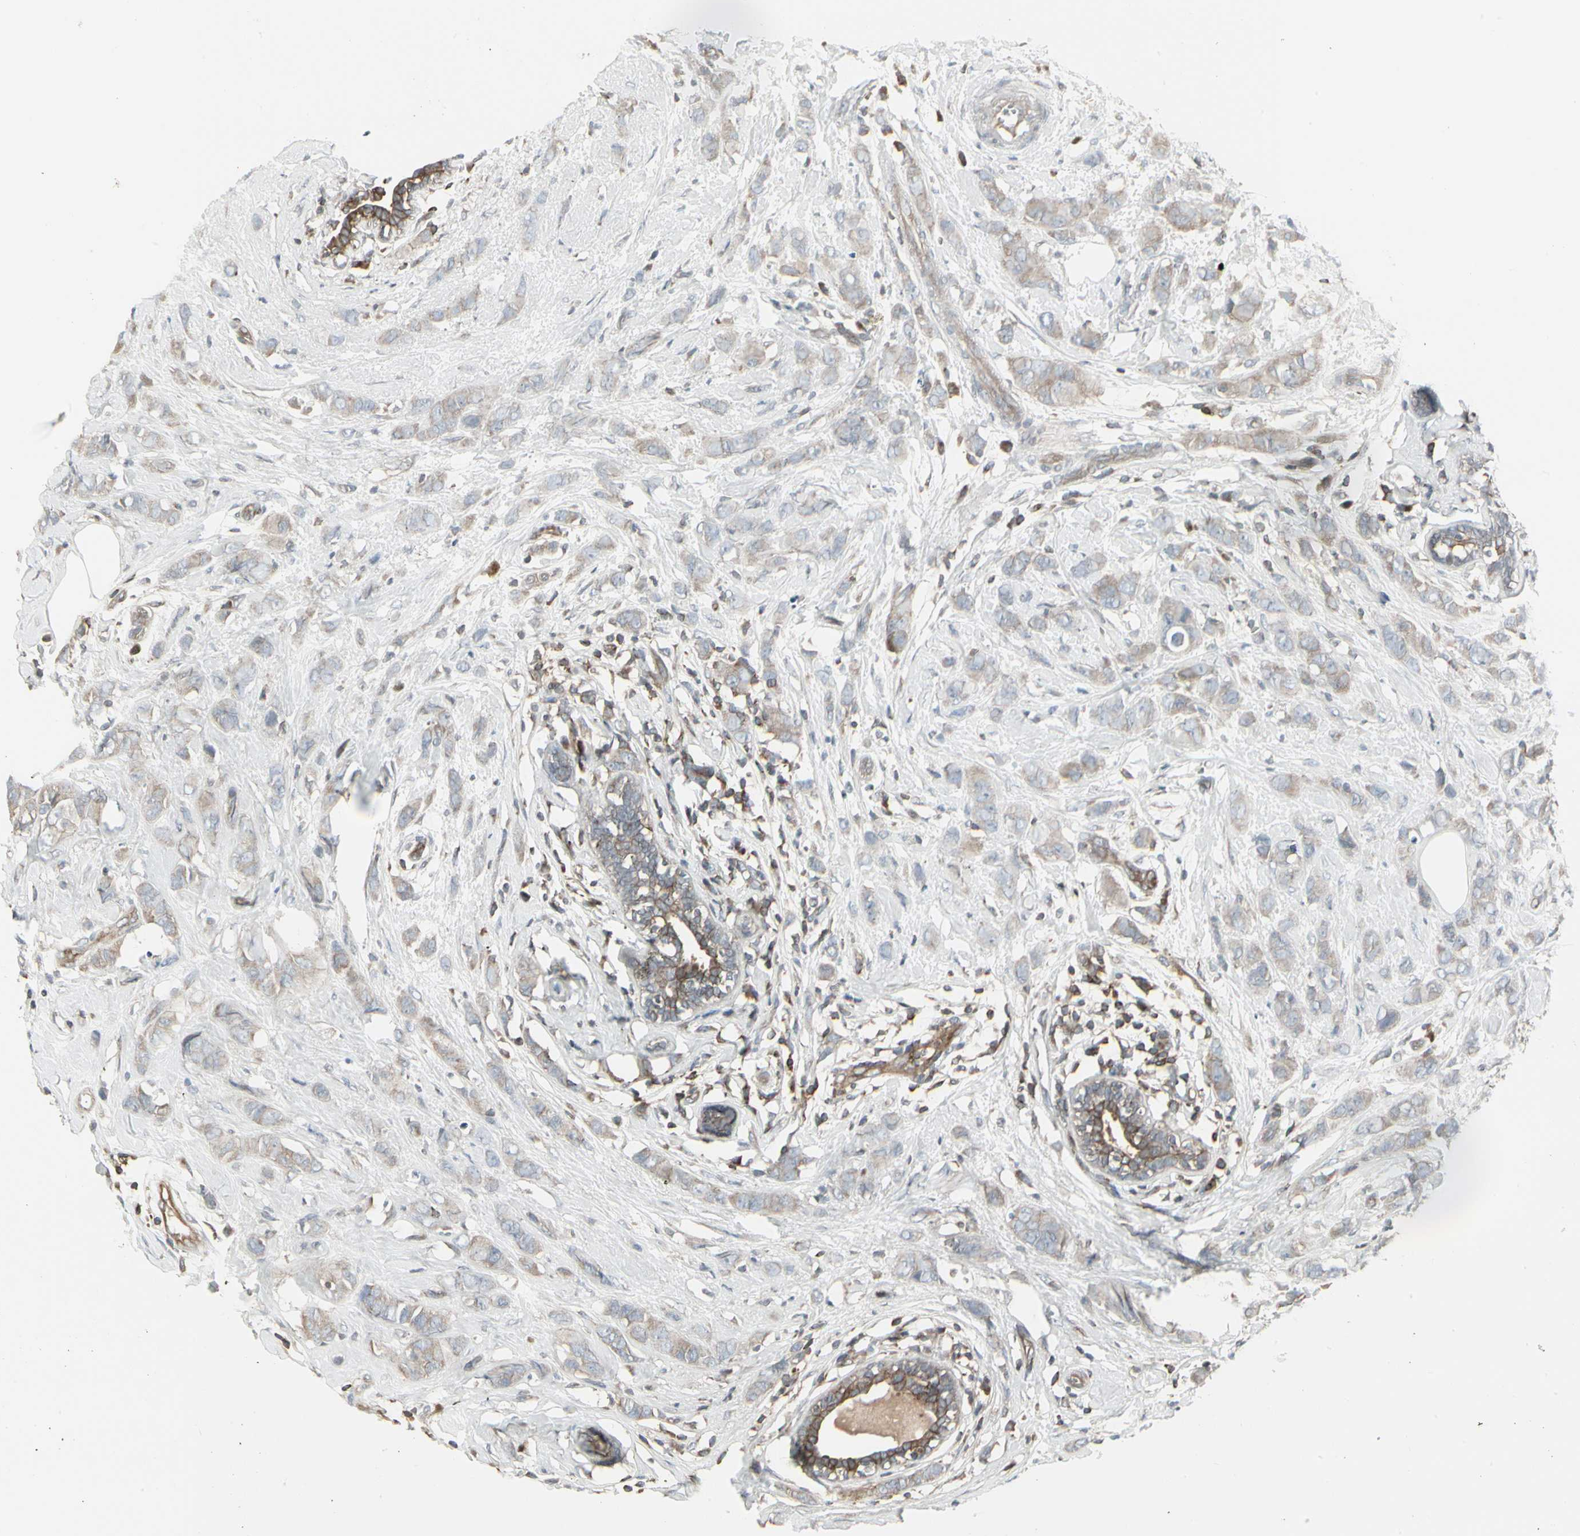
{"staining": {"intensity": "weak", "quantity": ">75%", "location": "cytoplasmic/membranous"}, "tissue": "breast cancer", "cell_type": "Tumor cells", "image_type": "cancer", "snomed": [{"axis": "morphology", "description": "Normal tissue, NOS"}, {"axis": "morphology", "description": "Duct carcinoma"}, {"axis": "topography", "description": "Breast"}], "caption": "This histopathology image shows immunohistochemistry staining of intraductal carcinoma (breast), with low weak cytoplasmic/membranous expression in approximately >75% of tumor cells.", "gene": "EPS15", "patient": {"sex": "female", "age": 50}}